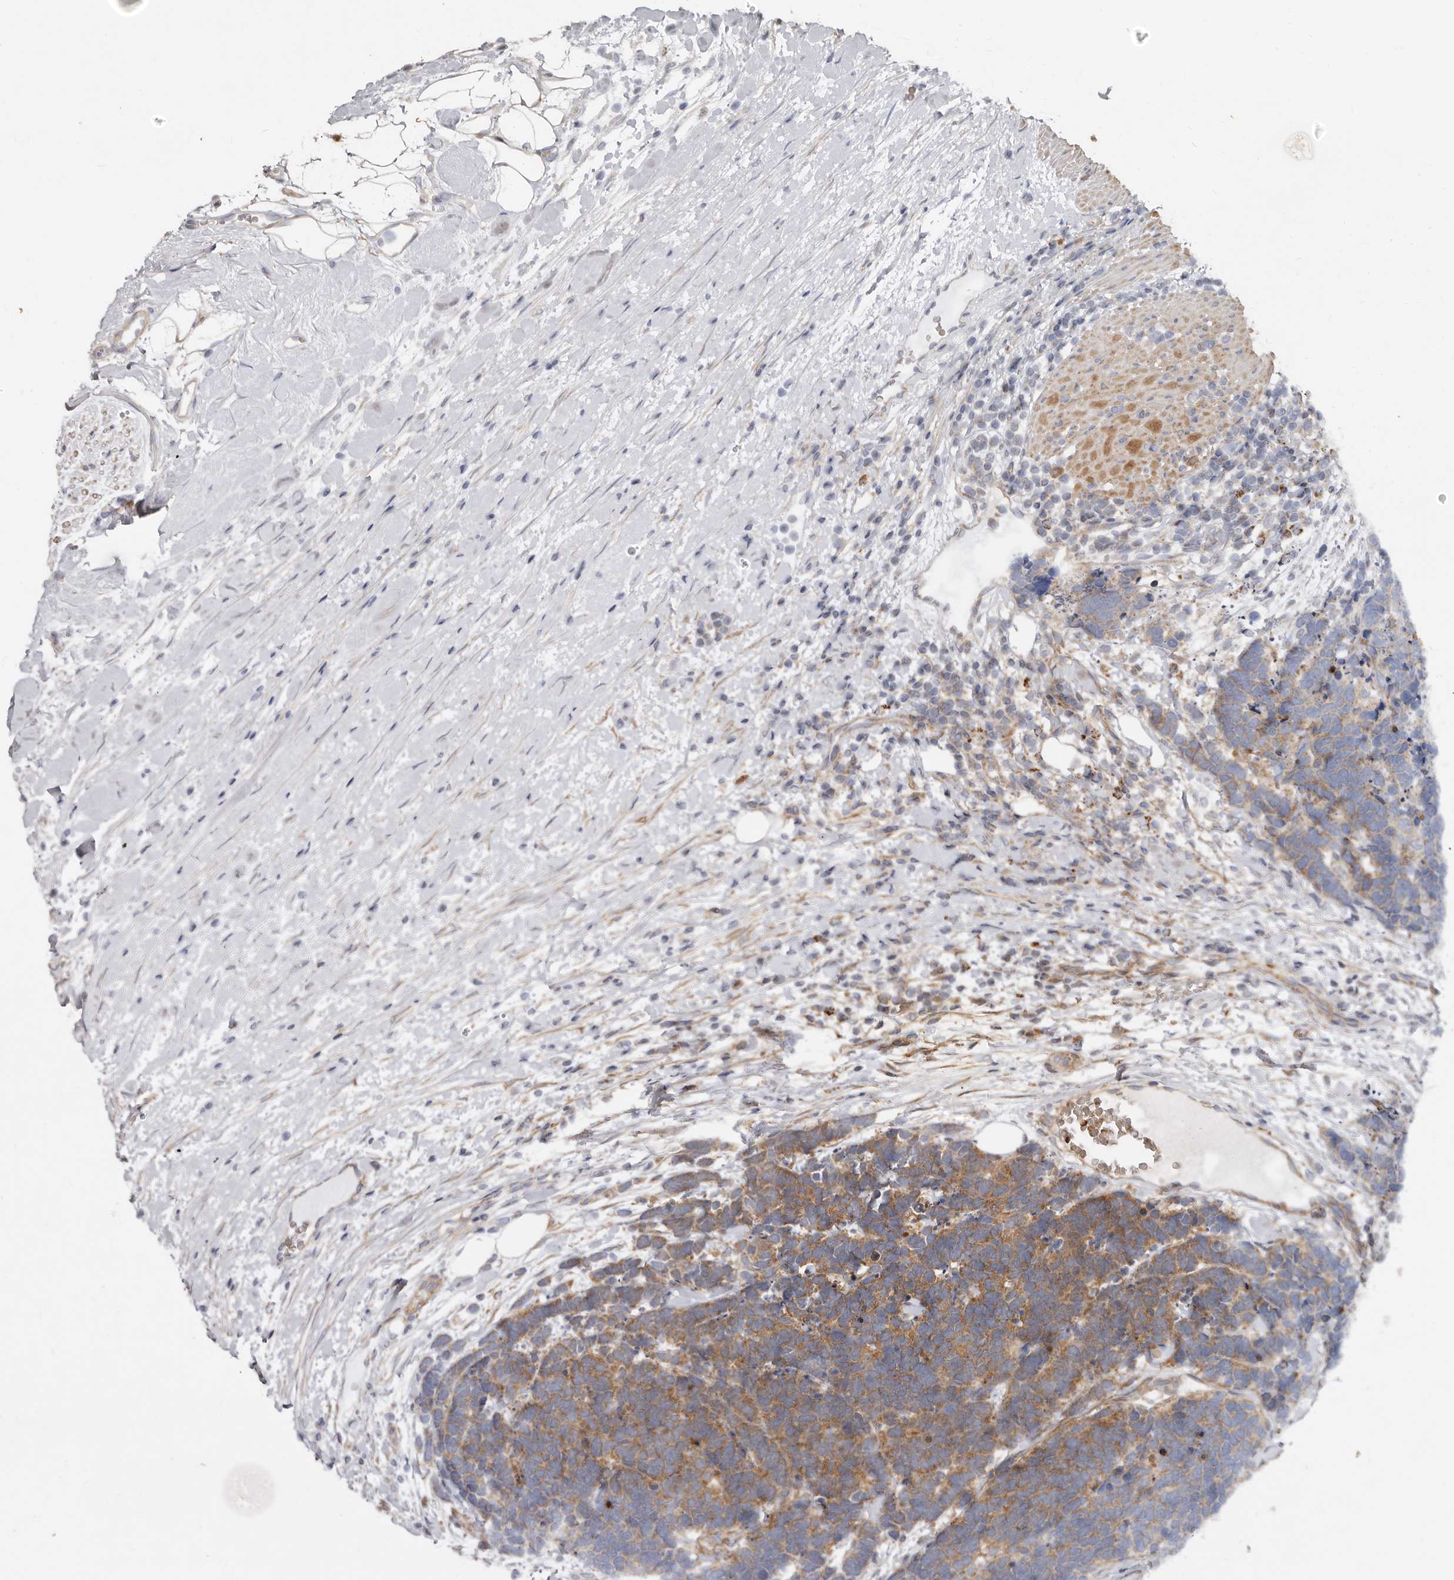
{"staining": {"intensity": "moderate", "quantity": "25%-75%", "location": "cytoplasmic/membranous"}, "tissue": "carcinoid", "cell_type": "Tumor cells", "image_type": "cancer", "snomed": [{"axis": "morphology", "description": "Carcinoma, NOS"}, {"axis": "morphology", "description": "Carcinoid, malignant, NOS"}, {"axis": "topography", "description": "Urinary bladder"}], "caption": "A brown stain labels moderate cytoplasmic/membranous expression of a protein in human carcinoid tumor cells.", "gene": "GOT1L1", "patient": {"sex": "male", "age": 57}}